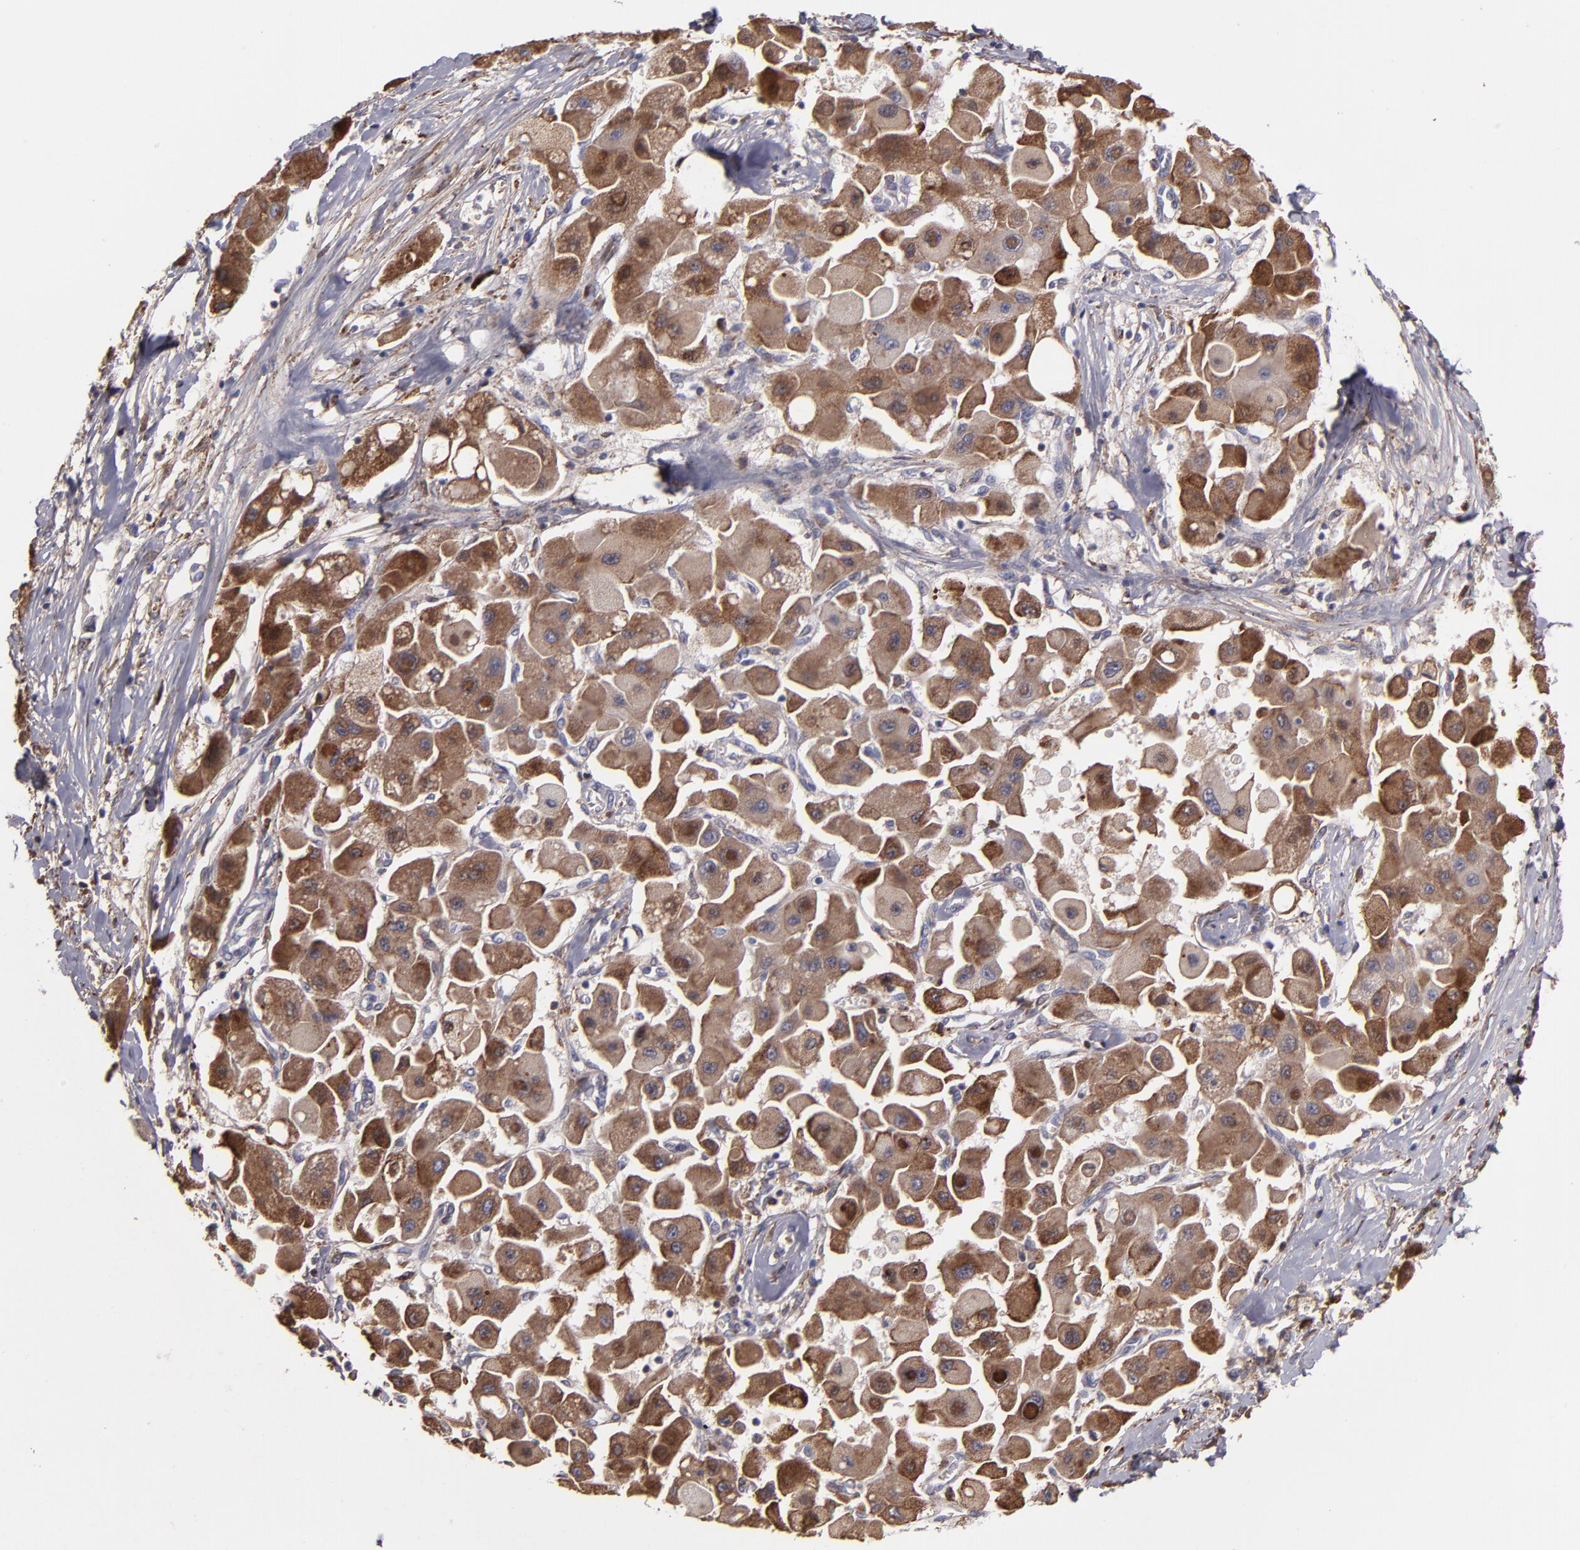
{"staining": {"intensity": "strong", "quantity": ">75%", "location": "cytoplasmic/membranous"}, "tissue": "liver cancer", "cell_type": "Tumor cells", "image_type": "cancer", "snomed": [{"axis": "morphology", "description": "Carcinoma, Hepatocellular, NOS"}, {"axis": "topography", "description": "Liver"}], "caption": "Protein staining of liver cancer (hepatocellular carcinoma) tissue exhibits strong cytoplasmic/membranous staining in approximately >75% of tumor cells.", "gene": "CFB", "patient": {"sex": "male", "age": 24}}